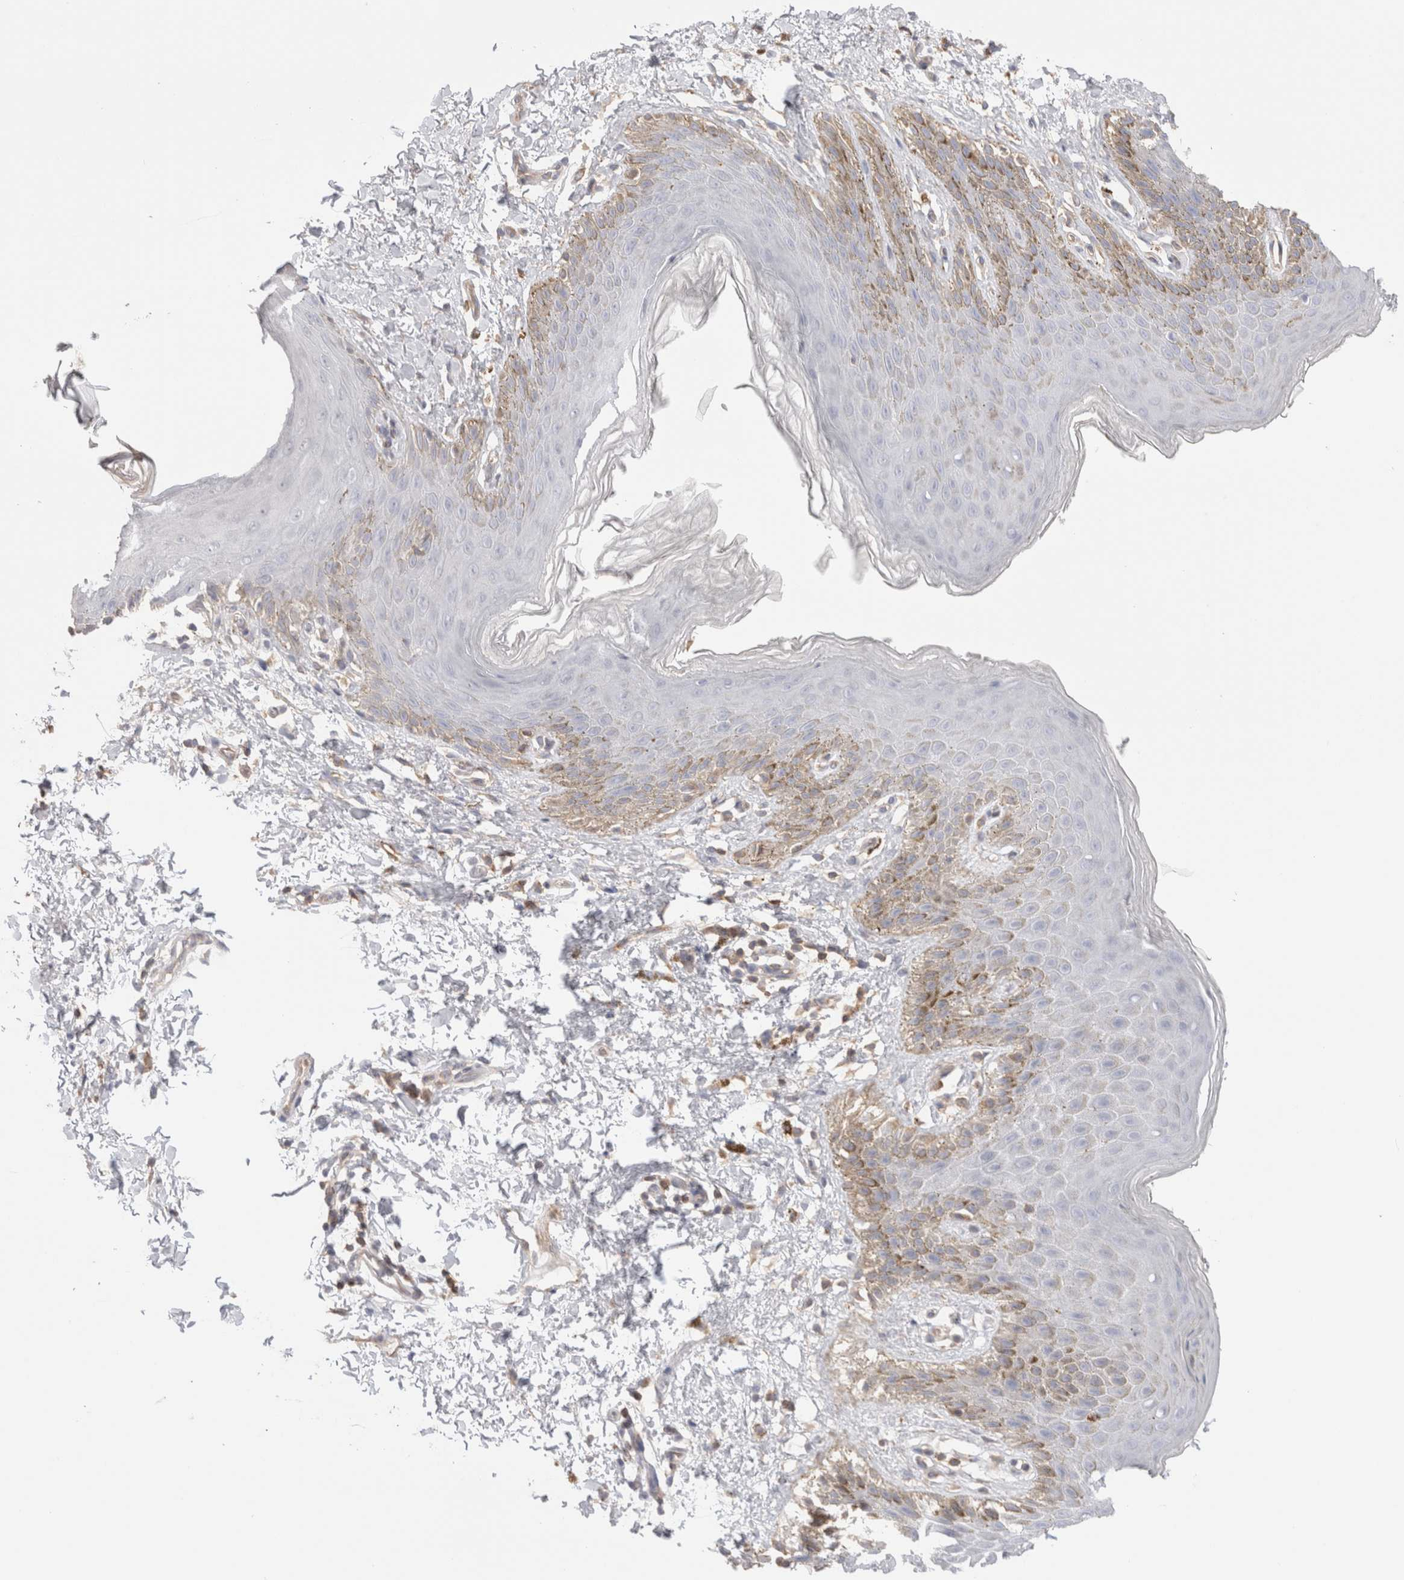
{"staining": {"intensity": "weak", "quantity": "<25%", "location": "cytoplasmic/membranous"}, "tissue": "skin", "cell_type": "Epidermal cells", "image_type": "normal", "snomed": [{"axis": "morphology", "description": "Normal tissue, NOS"}, {"axis": "topography", "description": "Anal"}, {"axis": "topography", "description": "Peripheral nerve tissue"}], "caption": "IHC of benign skin exhibits no staining in epidermal cells. The staining was performed using DAB to visualize the protein expression in brown, while the nuclei were stained in blue with hematoxylin (Magnification: 20x).", "gene": "CAPN2", "patient": {"sex": "male", "age": 44}}